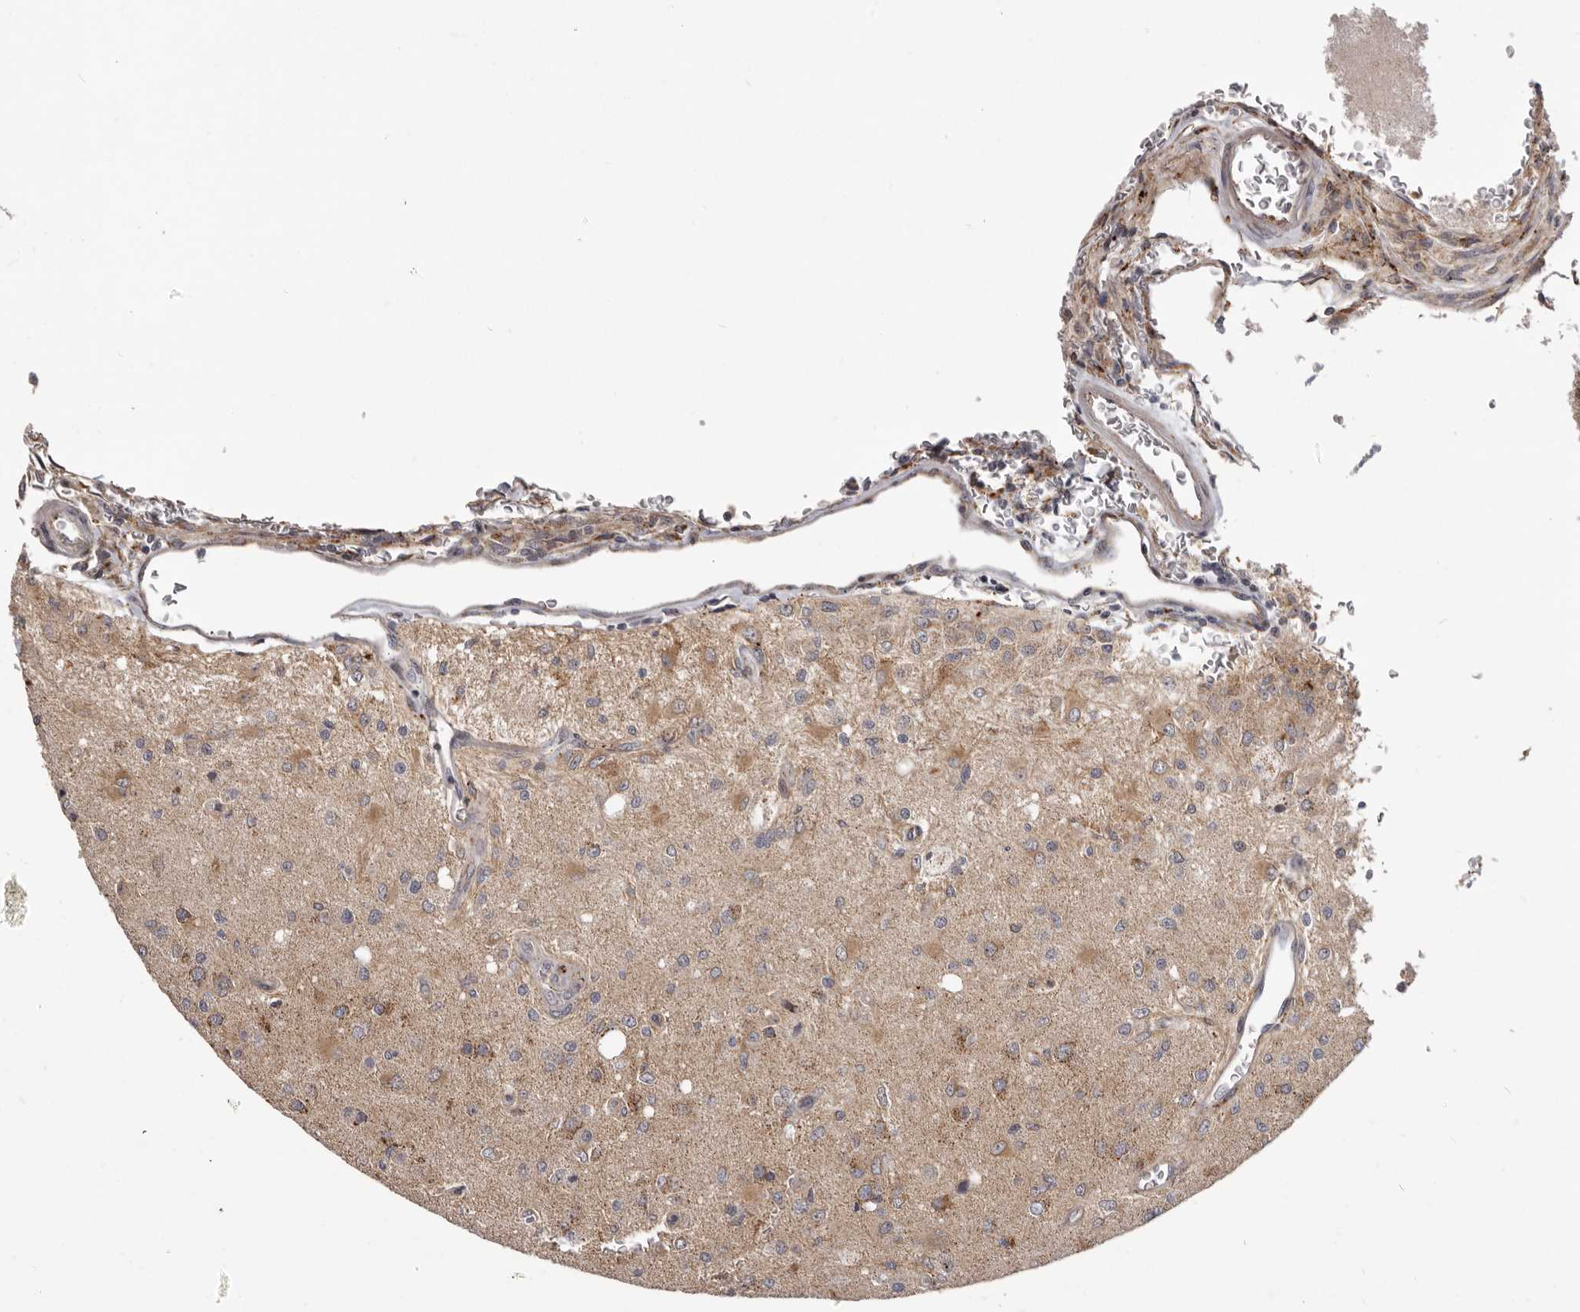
{"staining": {"intensity": "moderate", "quantity": "<25%", "location": "cytoplasmic/membranous"}, "tissue": "glioma", "cell_type": "Tumor cells", "image_type": "cancer", "snomed": [{"axis": "morphology", "description": "Normal tissue, NOS"}, {"axis": "morphology", "description": "Glioma, malignant, High grade"}, {"axis": "topography", "description": "Cerebral cortex"}], "caption": "A brown stain shows moderate cytoplasmic/membranous staining of a protein in glioma tumor cells.", "gene": "TOR3A", "patient": {"sex": "male", "age": 77}}